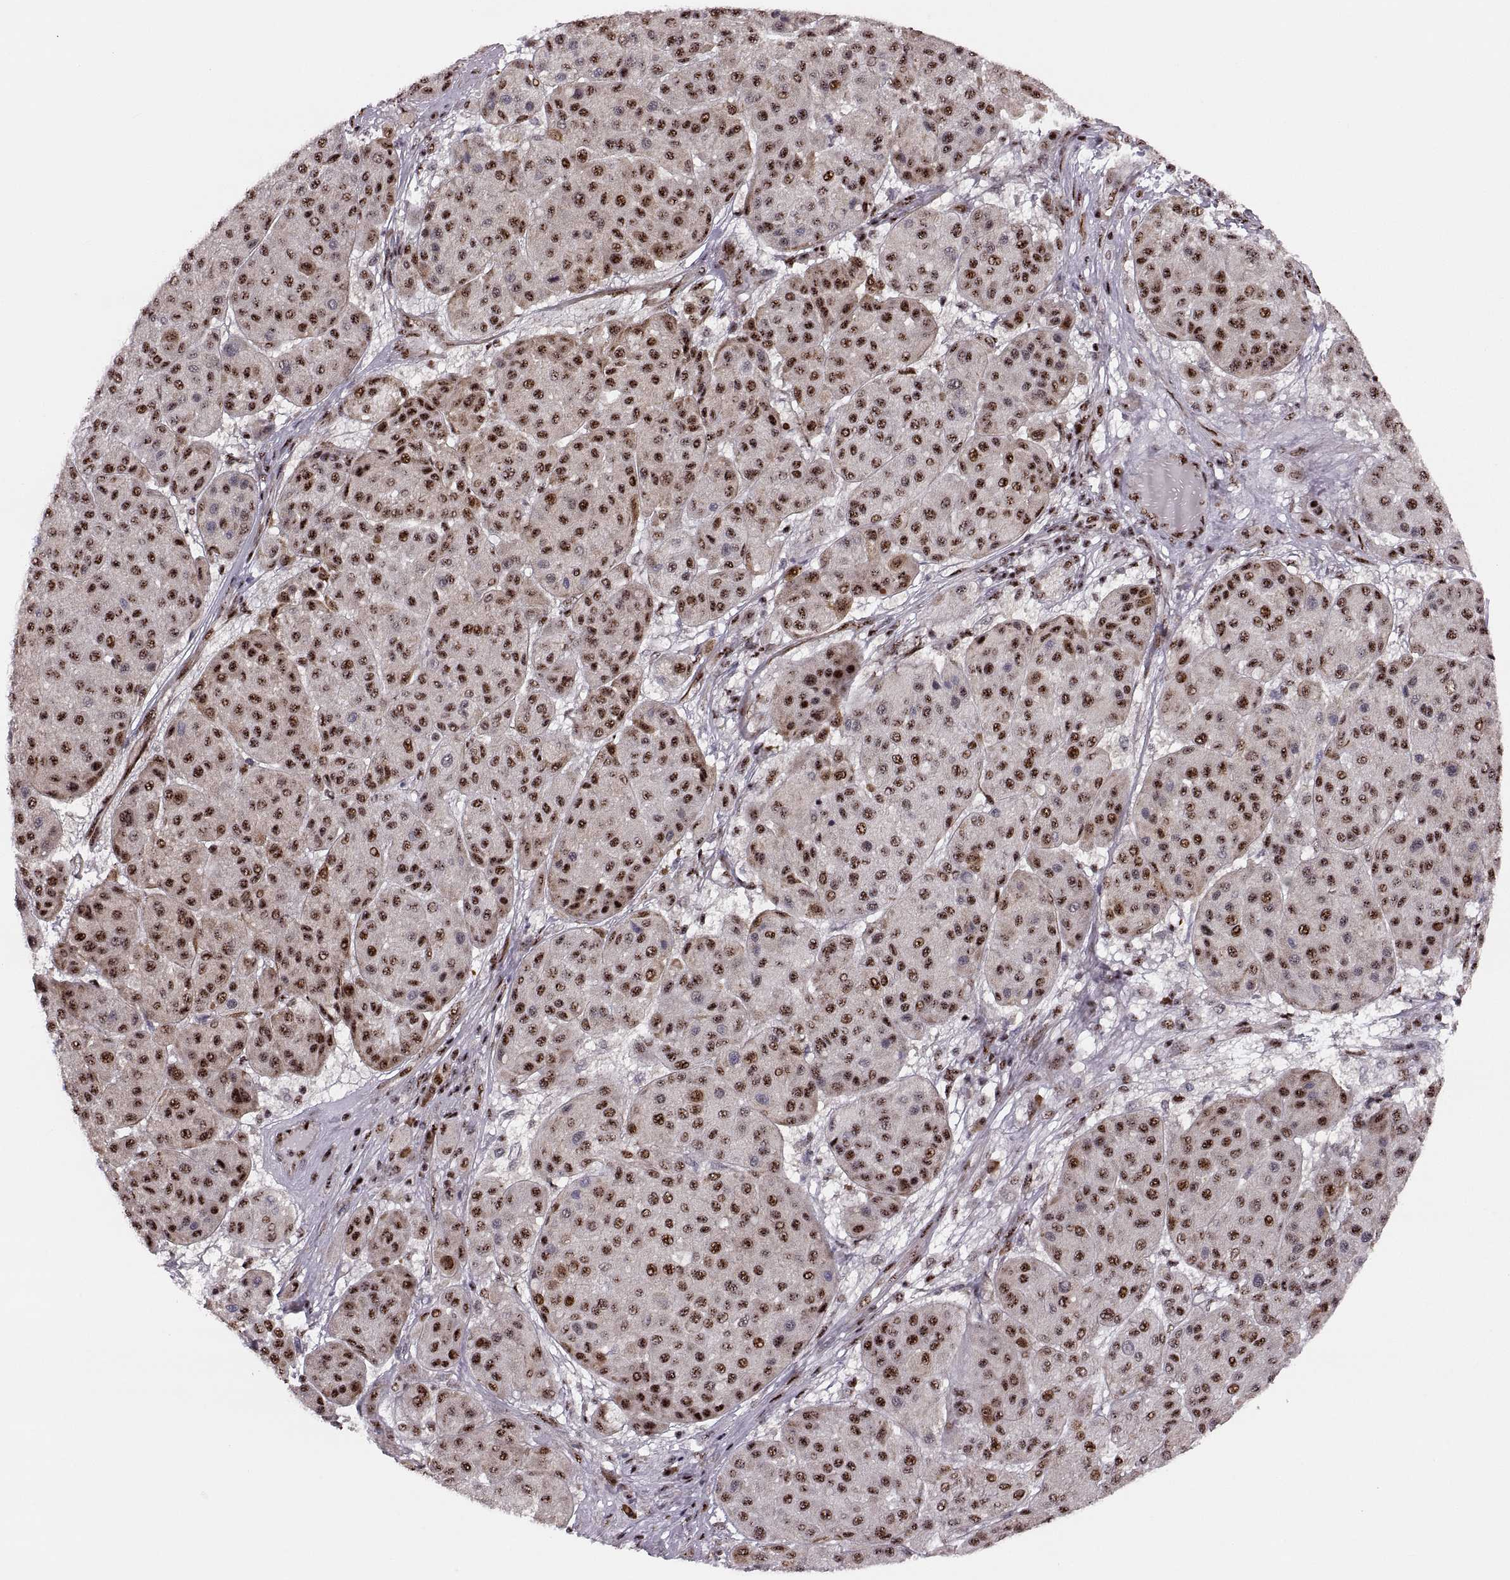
{"staining": {"intensity": "strong", "quantity": ">75%", "location": "nuclear"}, "tissue": "melanoma", "cell_type": "Tumor cells", "image_type": "cancer", "snomed": [{"axis": "morphology", "description": "Malignant melanoma, Metastatic site"}, {"axis": "topography", "description": "Smooth muscle"}], "caption": "Brown immunohistochemical staining in malignant melanoma (metastatic site) exhibits strong nuclear expression in about >75% of tumor cells.", "gene": "ZCCHC17", "patient": {"sex": "male", "age": 41}}